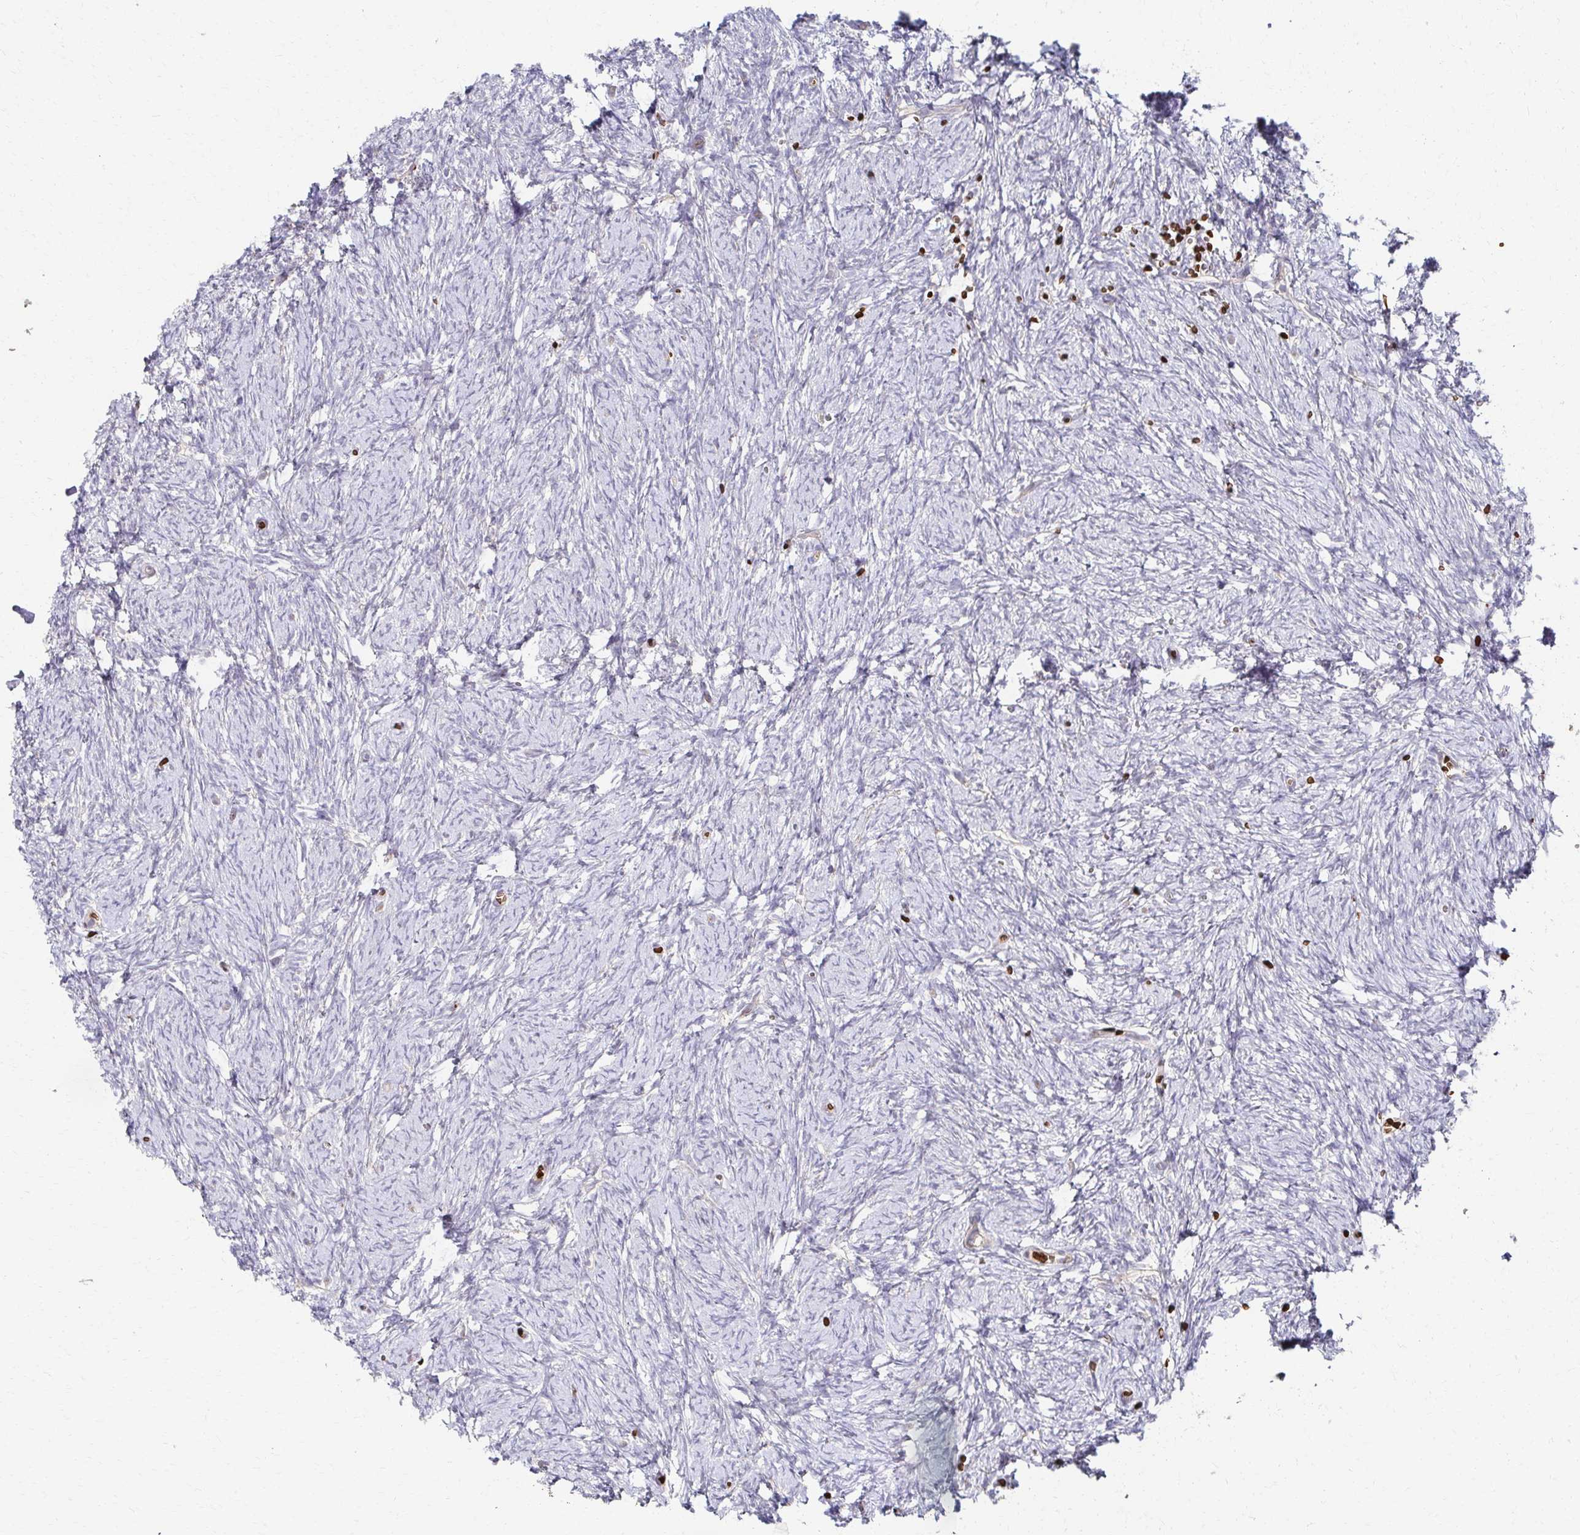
{"staining": {"intensity": "moderate", "quantity": "25%-75%", "location": "cytoplasmic/membranous"}, "tissue": "ovary", "cell_type": "Follicle cells", "image_type": "normal", "snomed": [{"axis": "morphology", "description": "Normal tissue, NOS"}, {"axis": "topography", "description": "Ovary"}], "caption": "Protein staining of benign ovary displays moderate cytoplasmic/membranous expression in approximately 25%-75% of follicle cells.", "gene": "SKA2", "patient": {"sex": "female", "age": 41}}